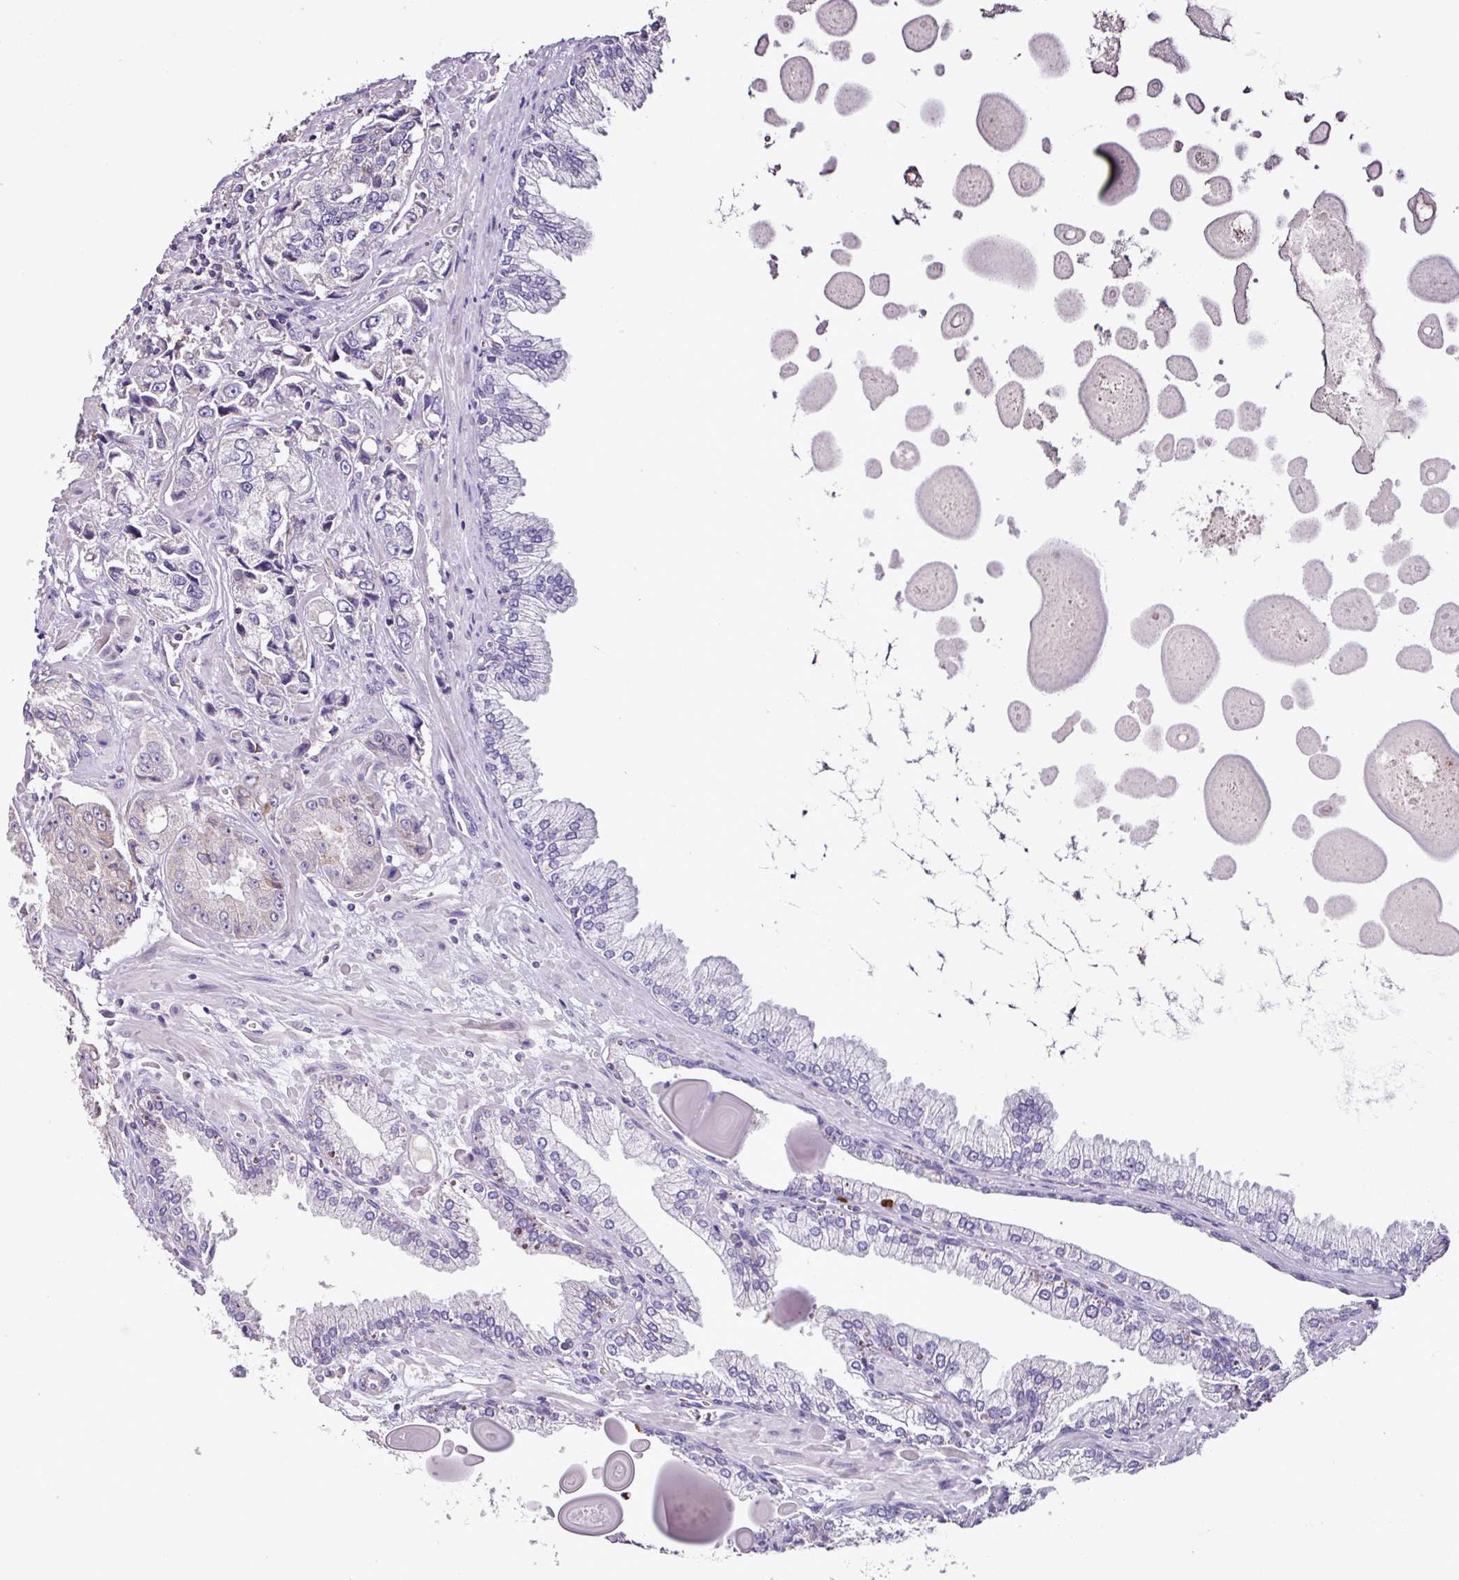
{"staining": {"intensity": "negative", "quantity": "none", "location": "none"}, "tissue": "prostate cancer", "cell_type": "Tumor cells", "image_type": "cancer", "snomed": [{"axis": "morphology", "description": "Adenocarcinoma, High grade"}, {"axis": "topography", "description": "Prostate"}], "caption": "This is an IHC image of human high-grade adenocarcinoma (prostate). There is no expression in tumor cells.", "gene": "AGR3", "patient": {"sex": "male", "age": 74}}